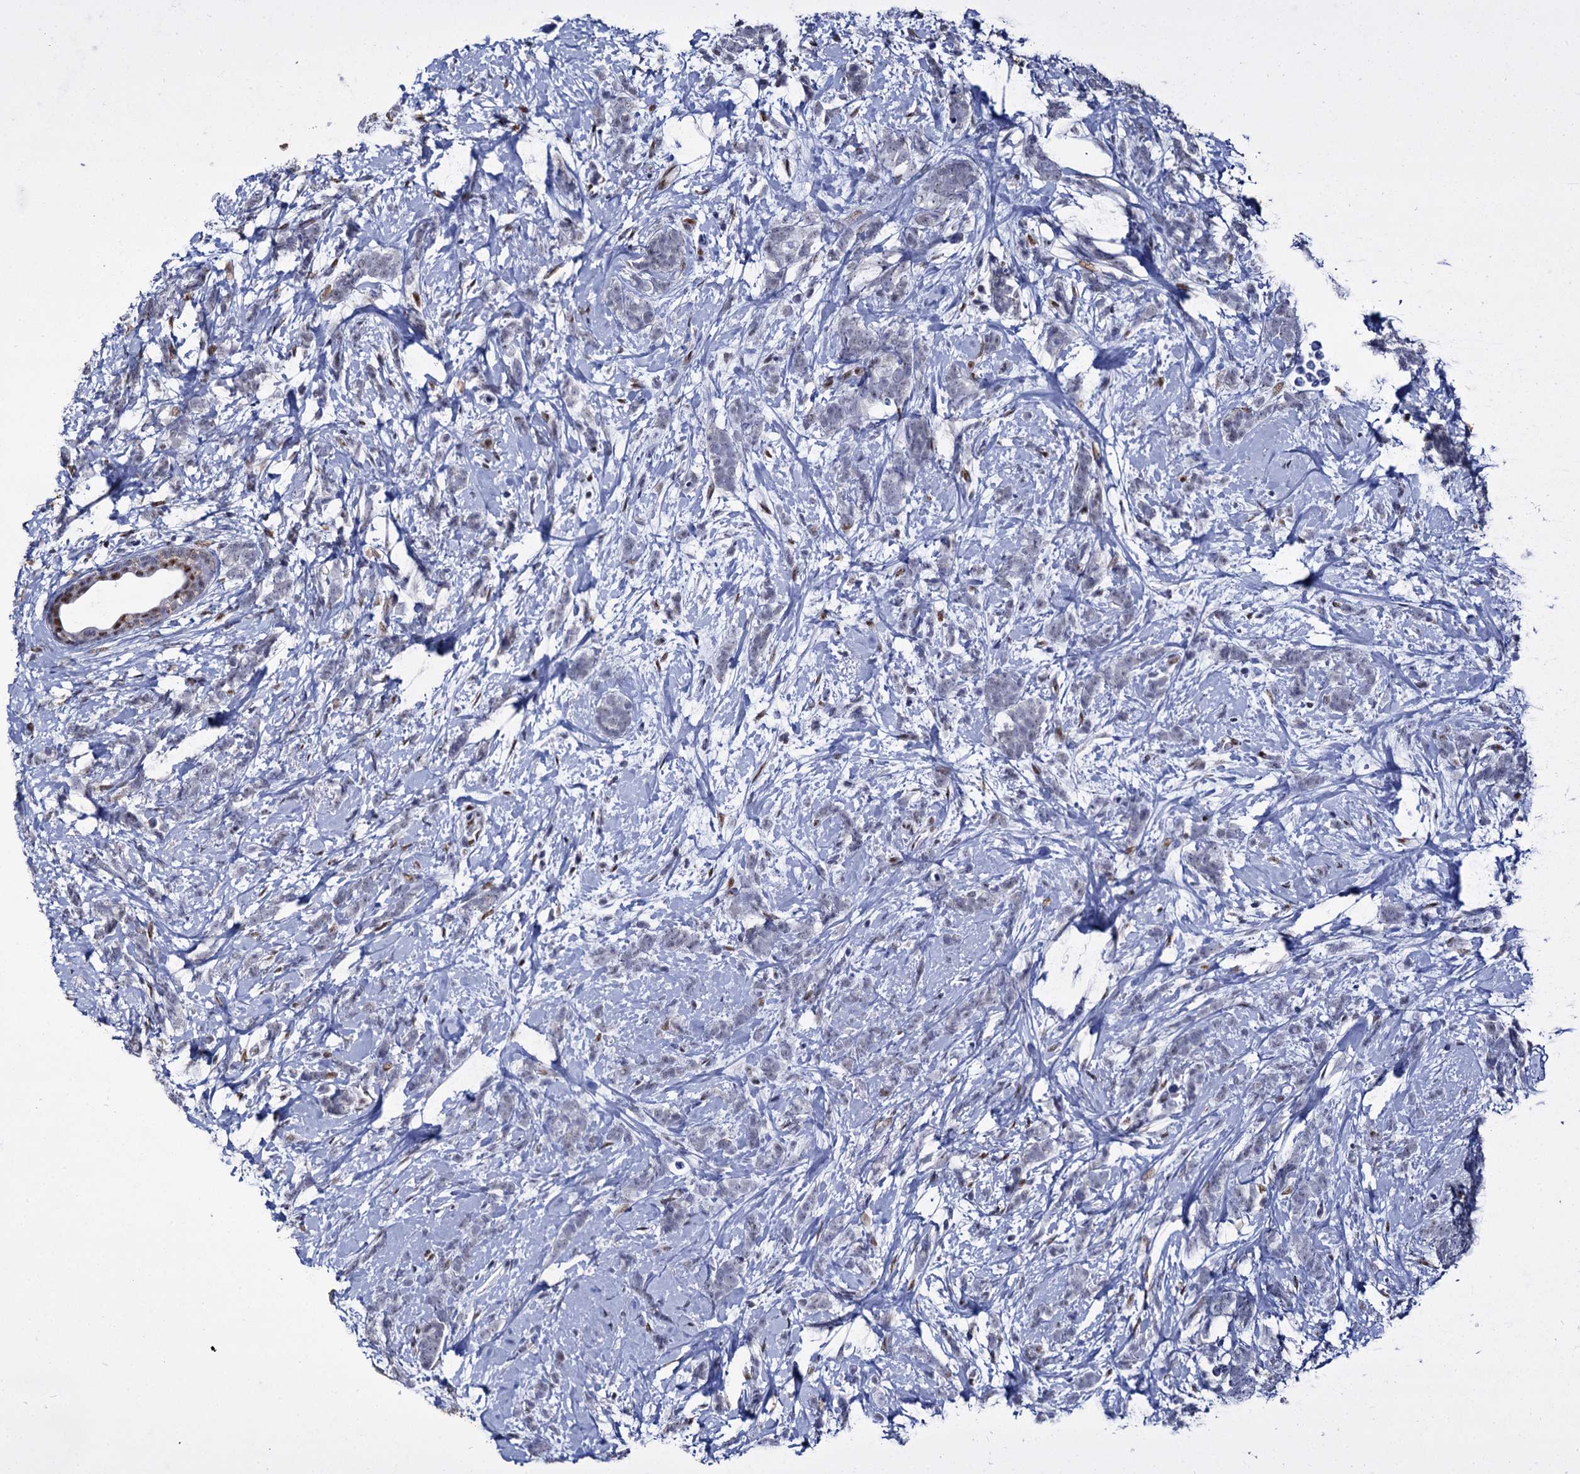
{"staining": {"intensity": "negative", "quantity": "none", "location": "none"}, "tissue": "breast cancer", "cell_type": "Tumor cells", "image_type": "cancer", "snomed": [{"axis": "morphology", "description": "Lobular carcinoma"}, {"axis": "topography", "description": "Breast"}], "caption": "Immunohistochemical staining of breast lobular carcinoma exhibits no significant positivity in tumor cells.", "gene": "RPUSD4", "patient": {"sex": "female", "age": 58}}